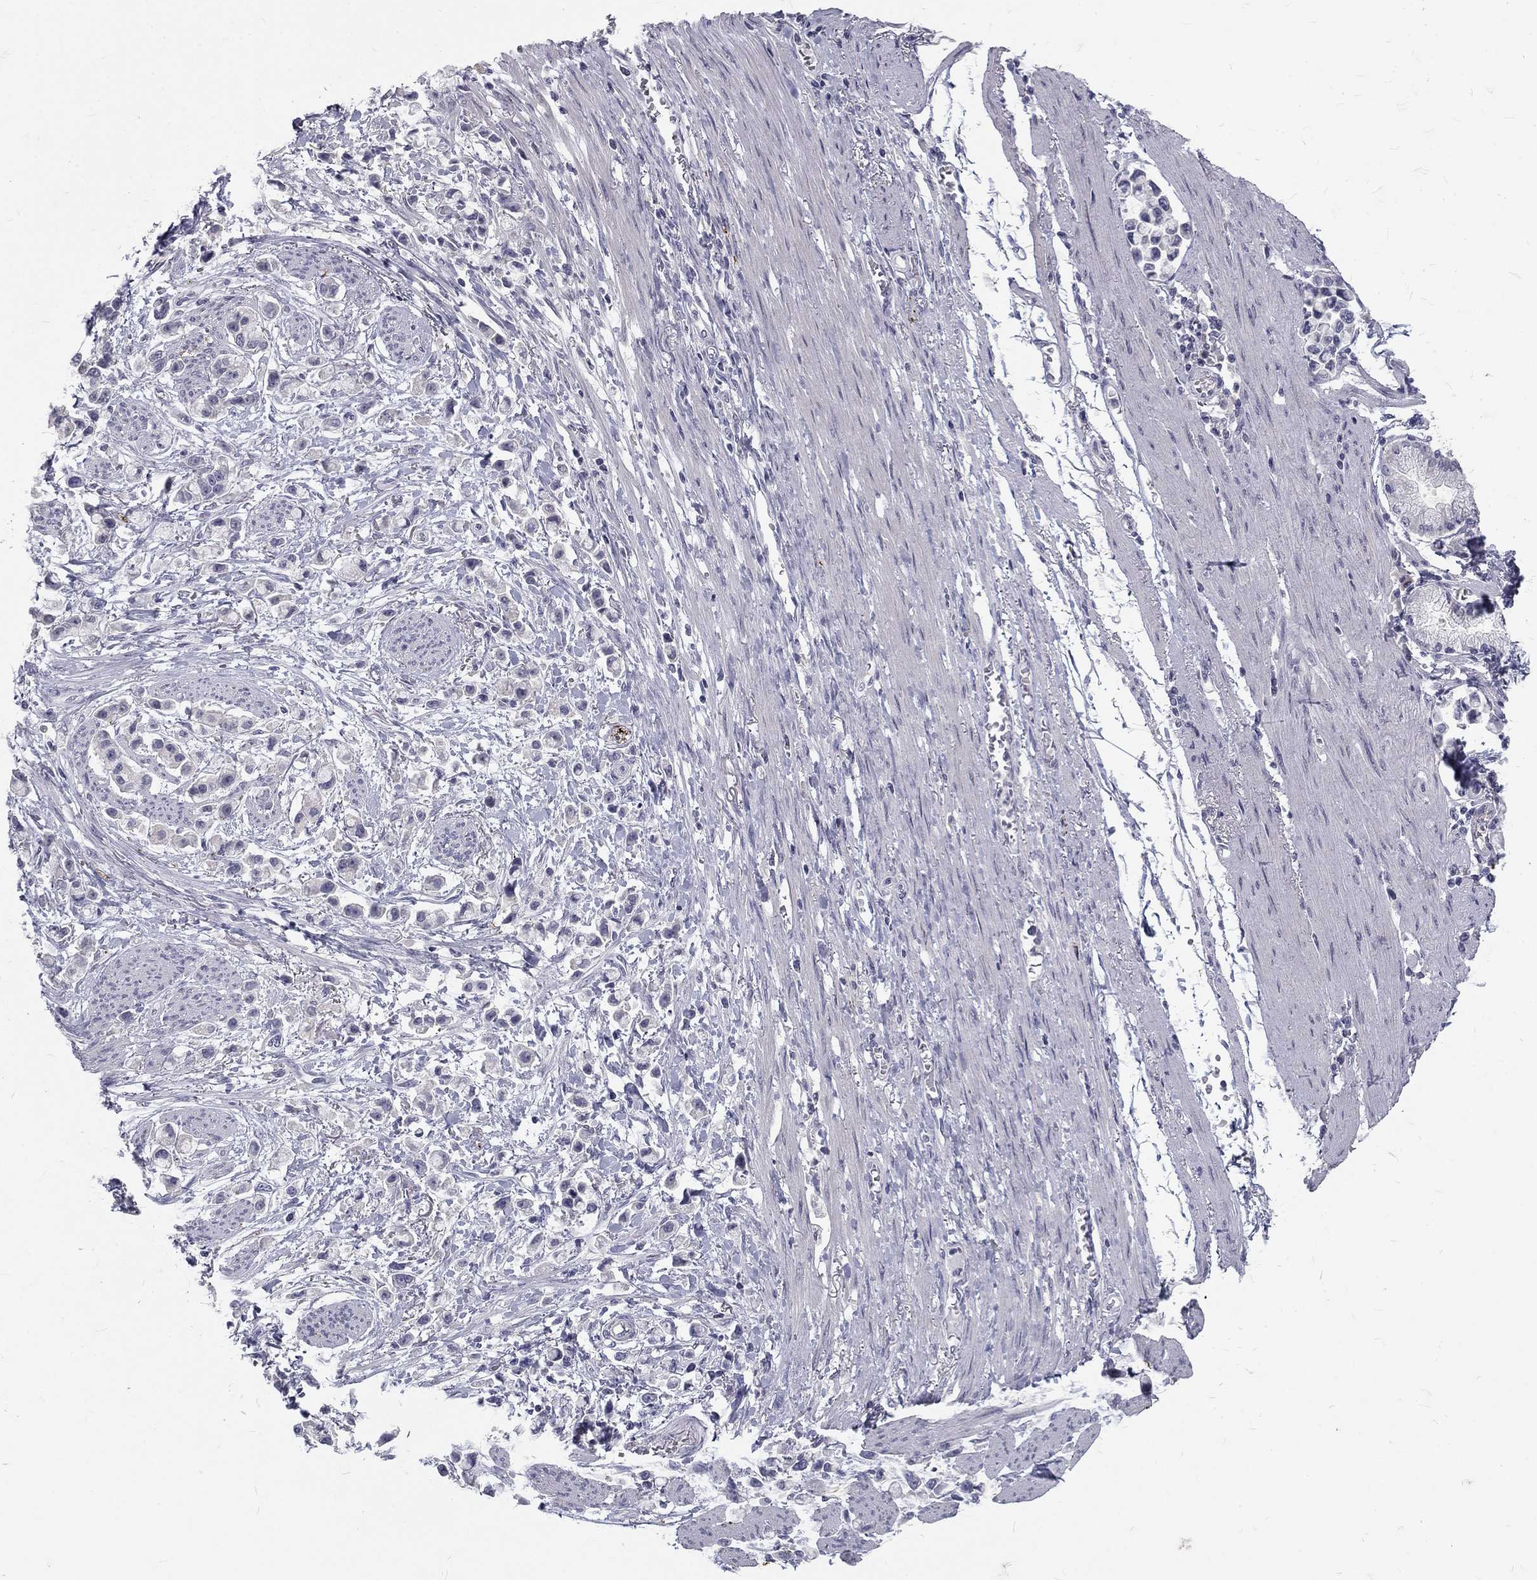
{"staining": {"intensity": "negative", "quantity": "none", "location": "none"}, "tissue": "stomach cancer", "cell_type": "Tumor cells", "image_type": "cancer", "snomed": [{"axis": "morphology", "description": "Adenocarcinoma, NOS"}, {"axis": "topography", "description": "Stomach"}], "caption": "Stomach cancer (adenocarcinoma) was stained to show a protein in brown. There is no significant expression in tumor cells. (DAB (3,3'-diaminobenzidine) immunohistochemistry visualized using brightfield microscopy, high magnification).", "gene": "NOS1", "patient": {"sex": "female", "age": 81}}